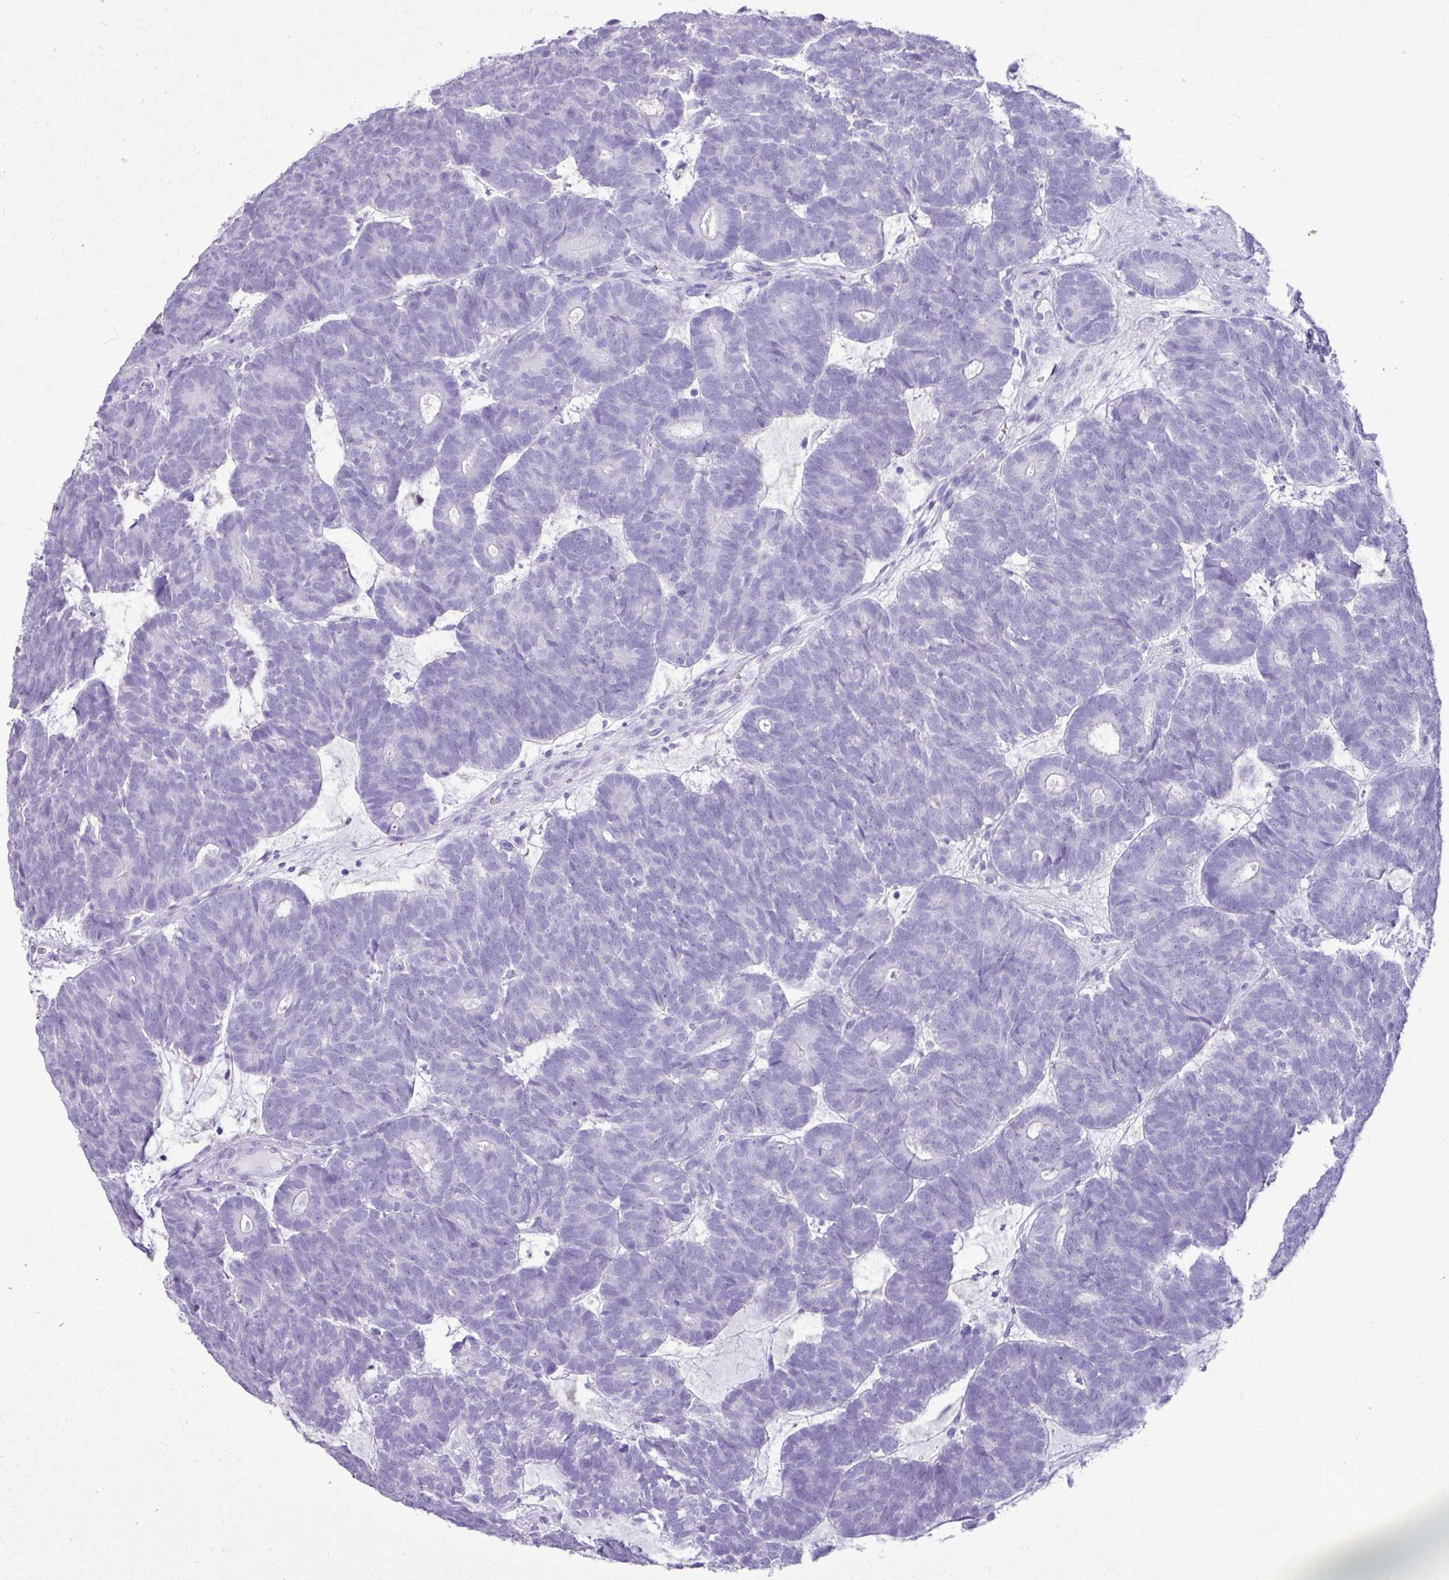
{"staining": {"intensity": "negative", "quantity": "none", "location": "none"}, "tissue": "head and neck cancer", "cell_type": "Tumor cells", "image_type": "cancer", "snomed": [{"axis": "morphology", "description": "Adenocarcinoma, NOS"}, {"axis": "topography", "description": "Head-Neck"}], "caption": "Immunohistochemistry (IHC) of head and neck cancer (adenocarcinoma) demonstrates no positivity in tumor cells. (DAB (3,3'-diaminobenzidine) immunohistochemistry (IHC) with hematoxylin counter stain).", "gene": "ZSCAN5A", "patient": {"sex": "female", "age": 81}}